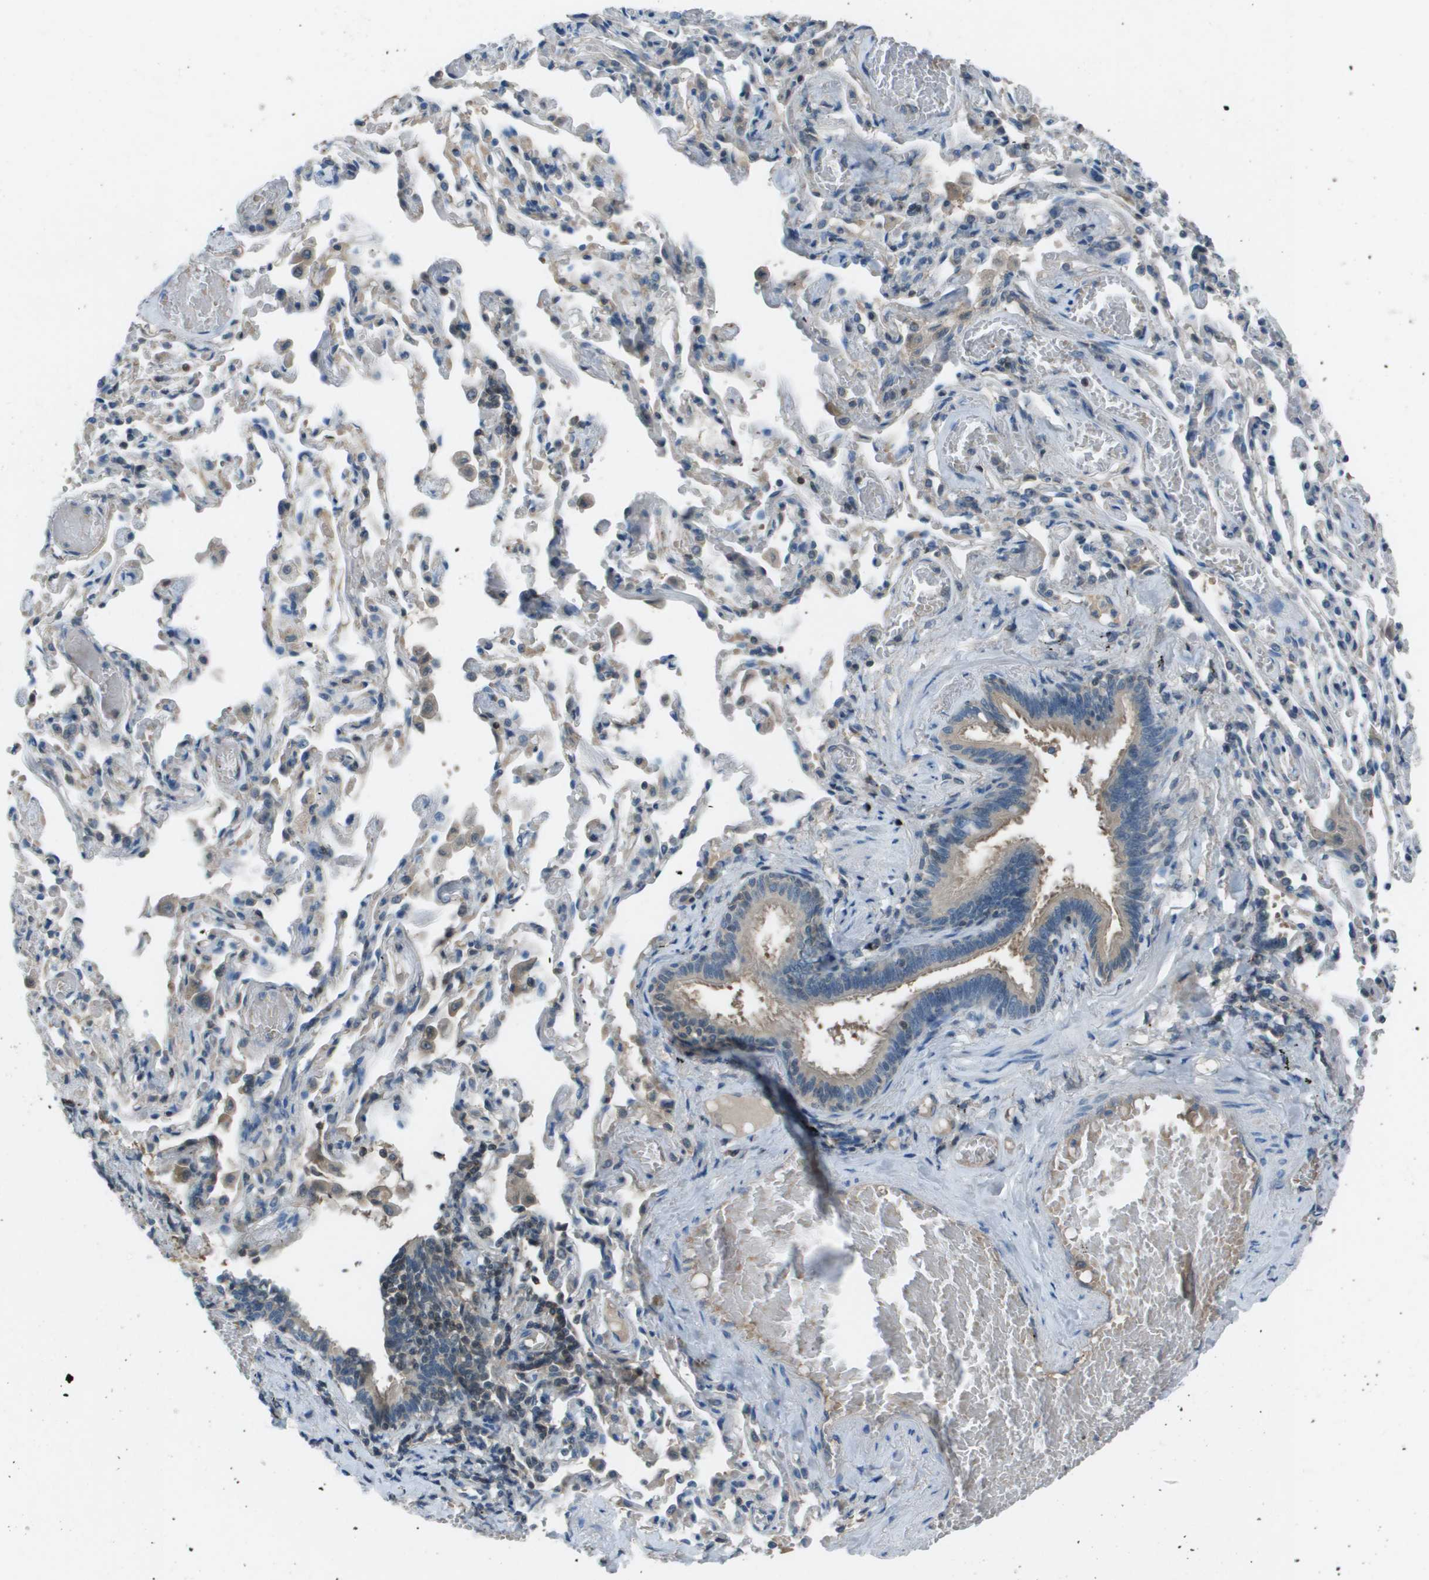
{"staining": {"intensity": "moderate", "quantity": ">75%", "location": "cytoplasmic/membranous"}, "tissue": "bronchus", "cell_type": "Respiratory epithelial cells", "image_type": "normal", "snomed": [{"axis": "morphology", "description": "Normal tissue, NOS"}, {"axis": "morphology", "description": "Inflammation, NOS"}, {"axis": "topography", "description": "Cartilage tissue"}, {"axis": "topography", "description": "Lung"}], "caption": "Respiratory epithelial cells show medium levels of moderate cytoplasmic/membranous staining in about >75% of cells in normal bronchus.", "gene": "CAMK4", "patient": {"sex": "male", "age": 71}}